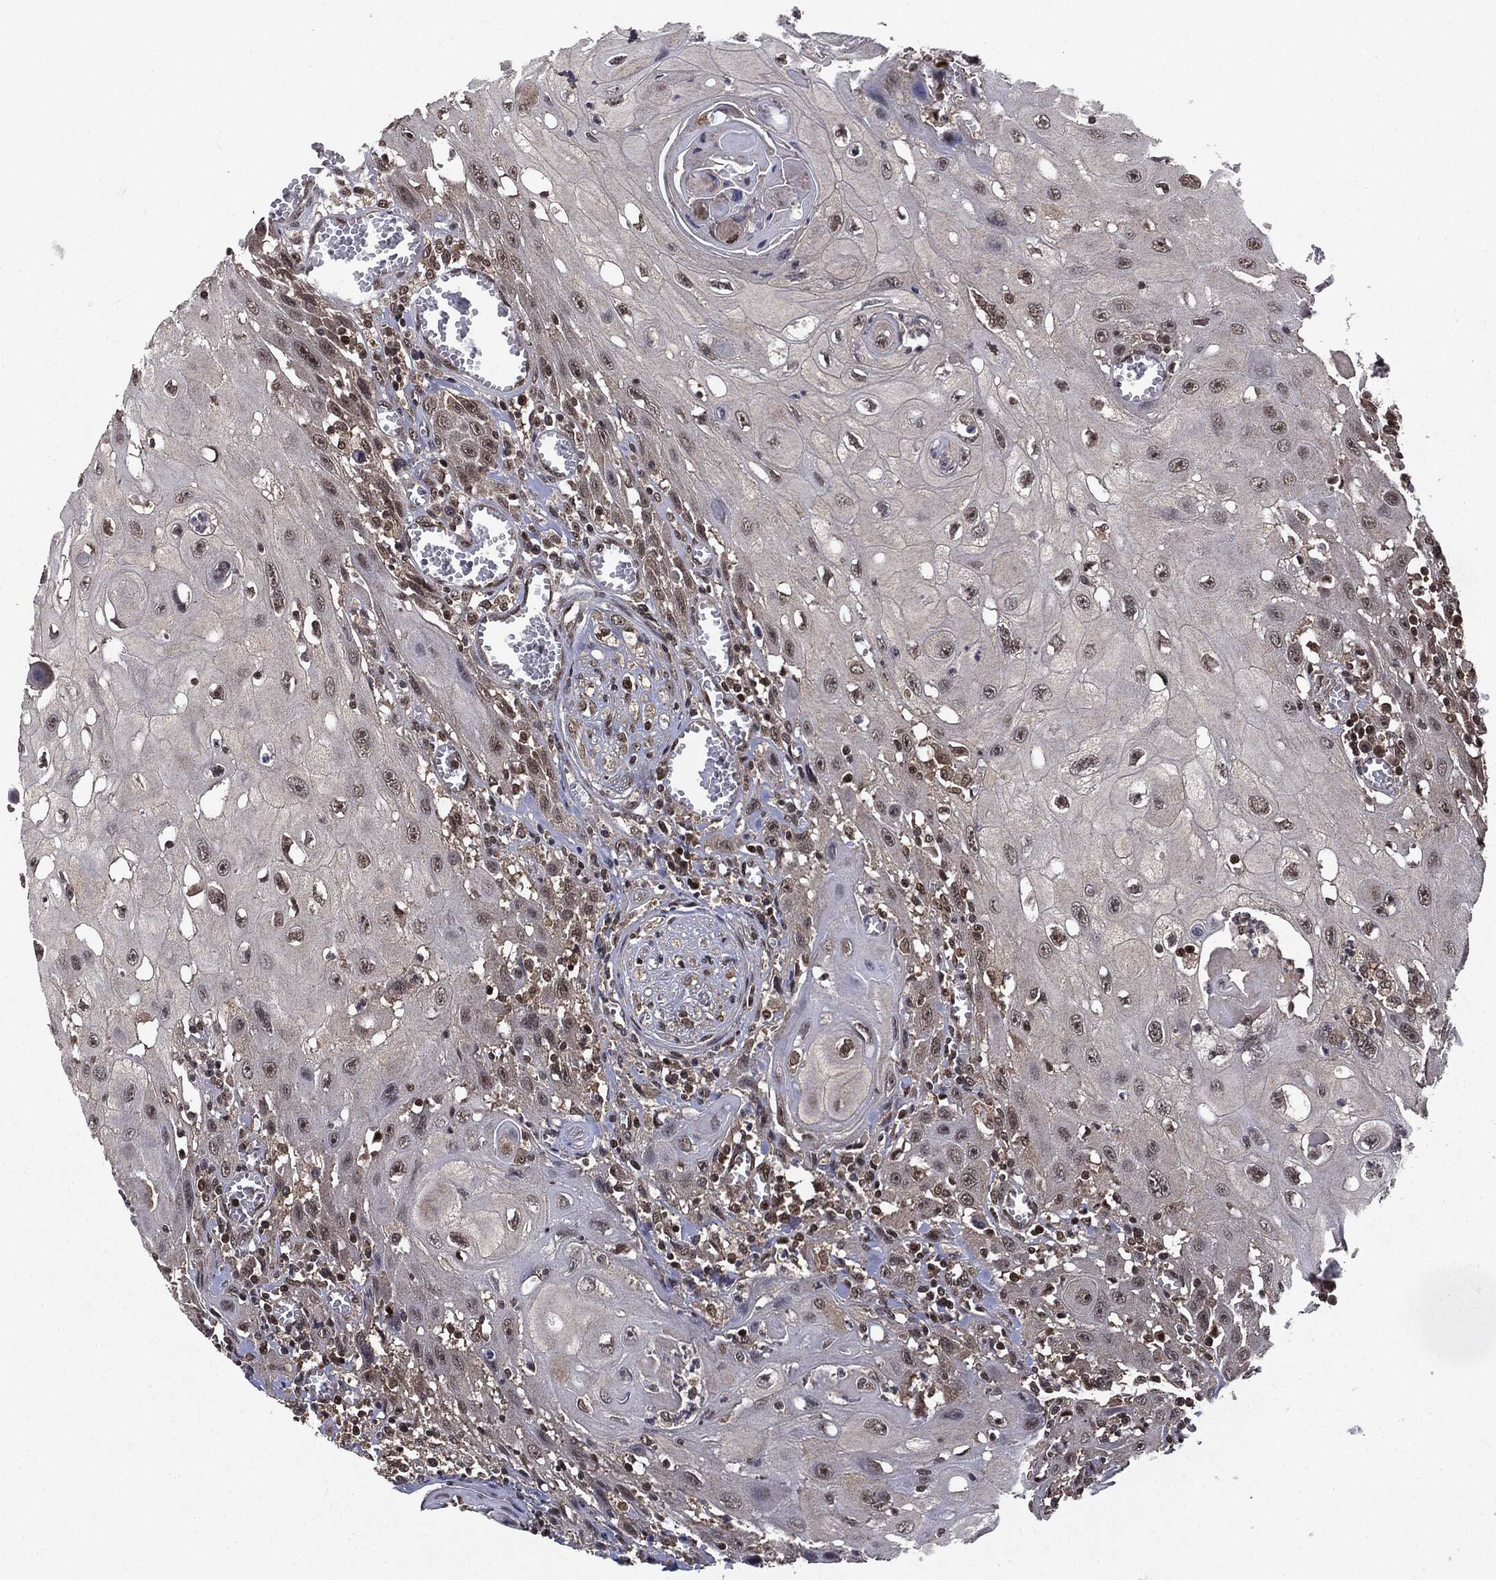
{"staining": {"intensity": "negative", "quantity": "none", "location": "none"}, "tissue": "head and neck cancer", "cell_type": "Tumor cells", "image_type": "cancer", "snomed": [{"axis": "morphology", "description": "Normal tissue, NOS"}, {"axis": "morphology", "description": "Squamous cell carcinoma, NOS"}, {"axis": "topography", "description": "Oral tissue"}, {"axis": "topography", "description": "Head-Neck"}], "caption": "There is no significant staining in tumor cells of squamous cell carcinoma (head and neck).", "gene": "PTPA", "patient": {"sex": "male", "age": 71}}